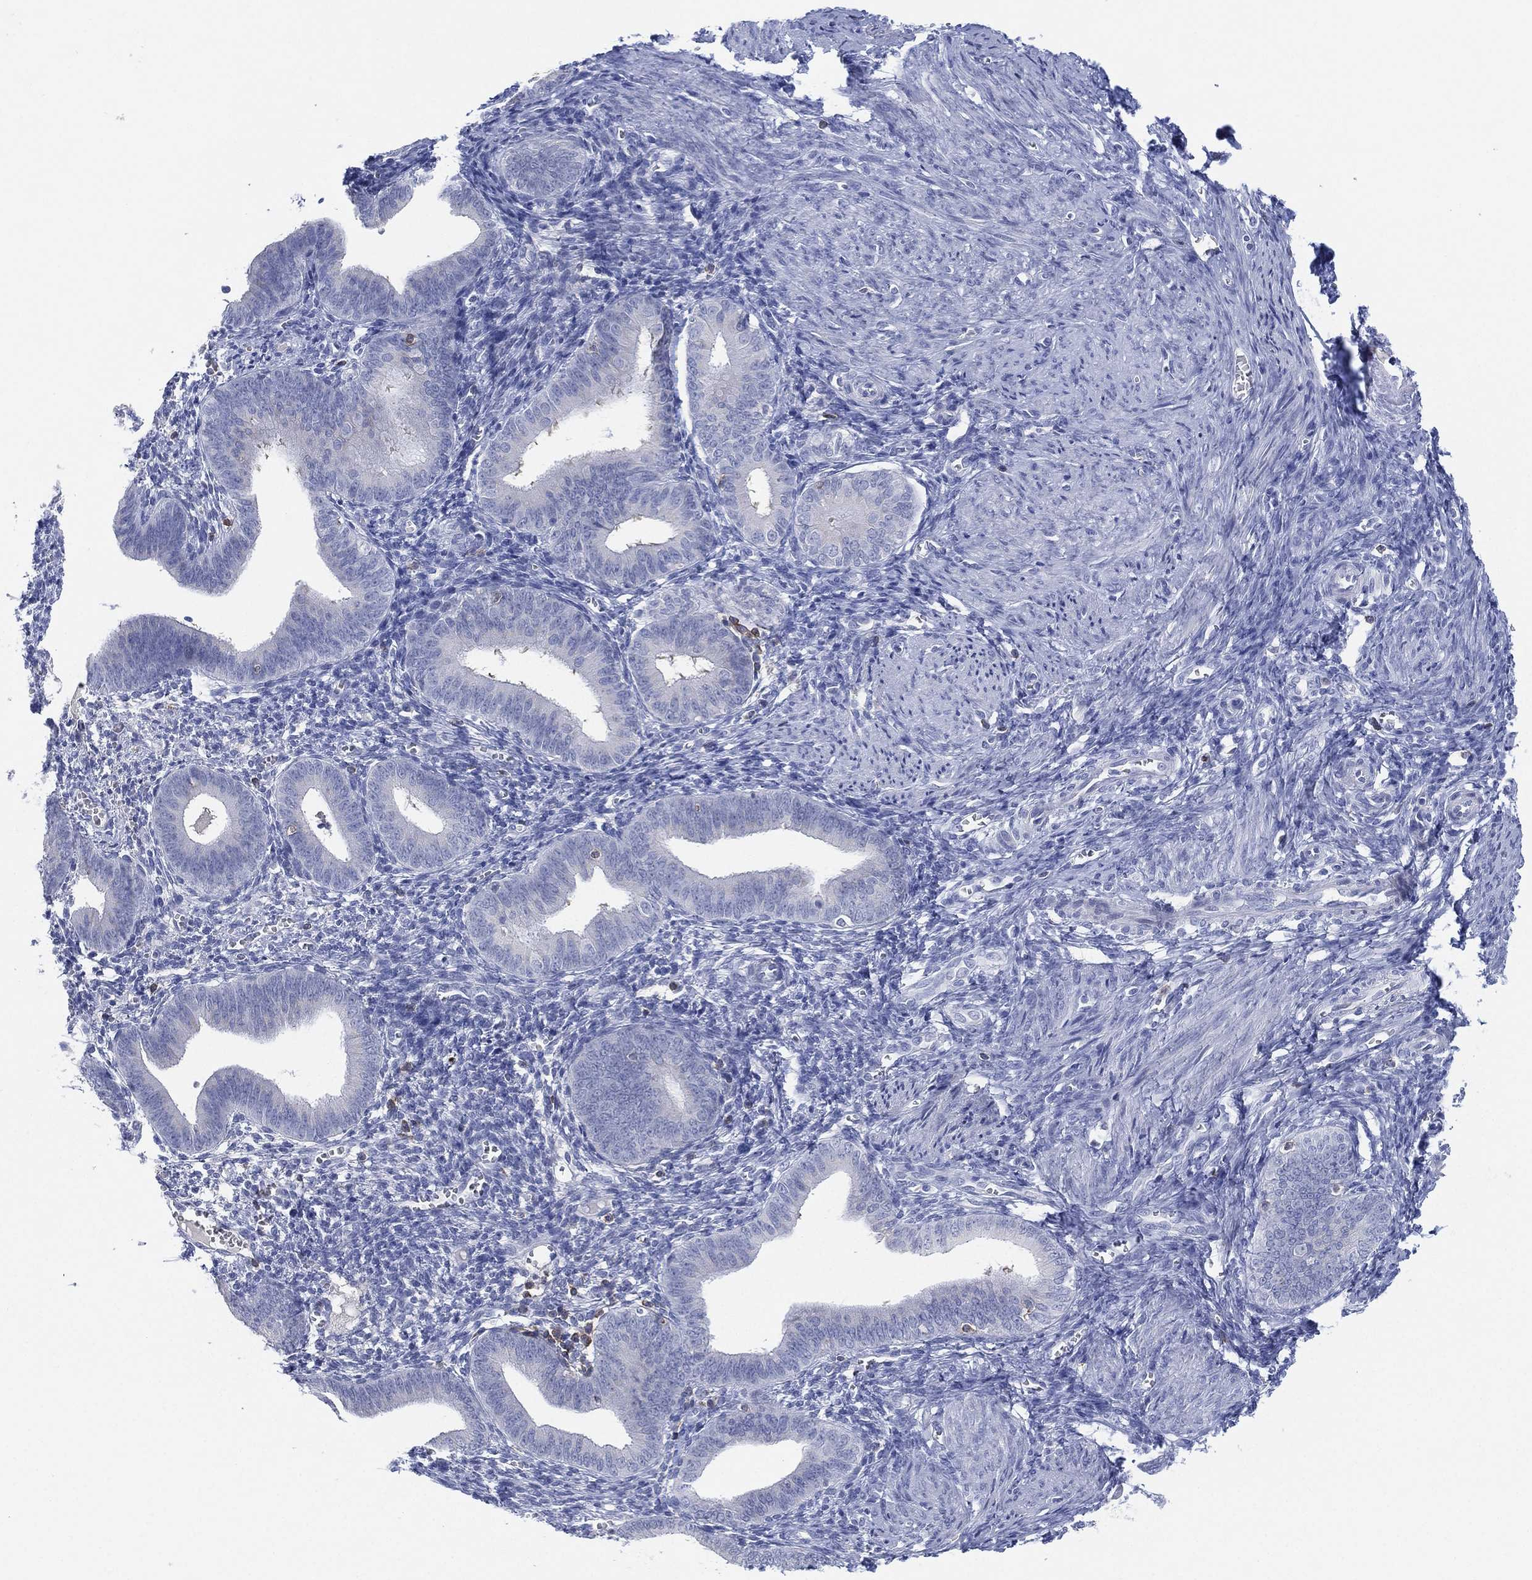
{"staining": {"intensity": "negative", "quantity": "none", "location": "none"}, "tissue": "endometrium", "cell_type": "Cells in endometrial stroma", "image_type": "normal", "snomed": [{"axis": "morphology", "description": "Normal tissue, NOS"}, {"axis": "topography", "description": "Endometrium"}], "caption": "This is a micrograph of IHC staining of unremarkable endometrium, which shows no positivity in cells in endometrial stroma.", "gene": "SEPTIN1", "patient": {"sex": "female", "age": 42}}